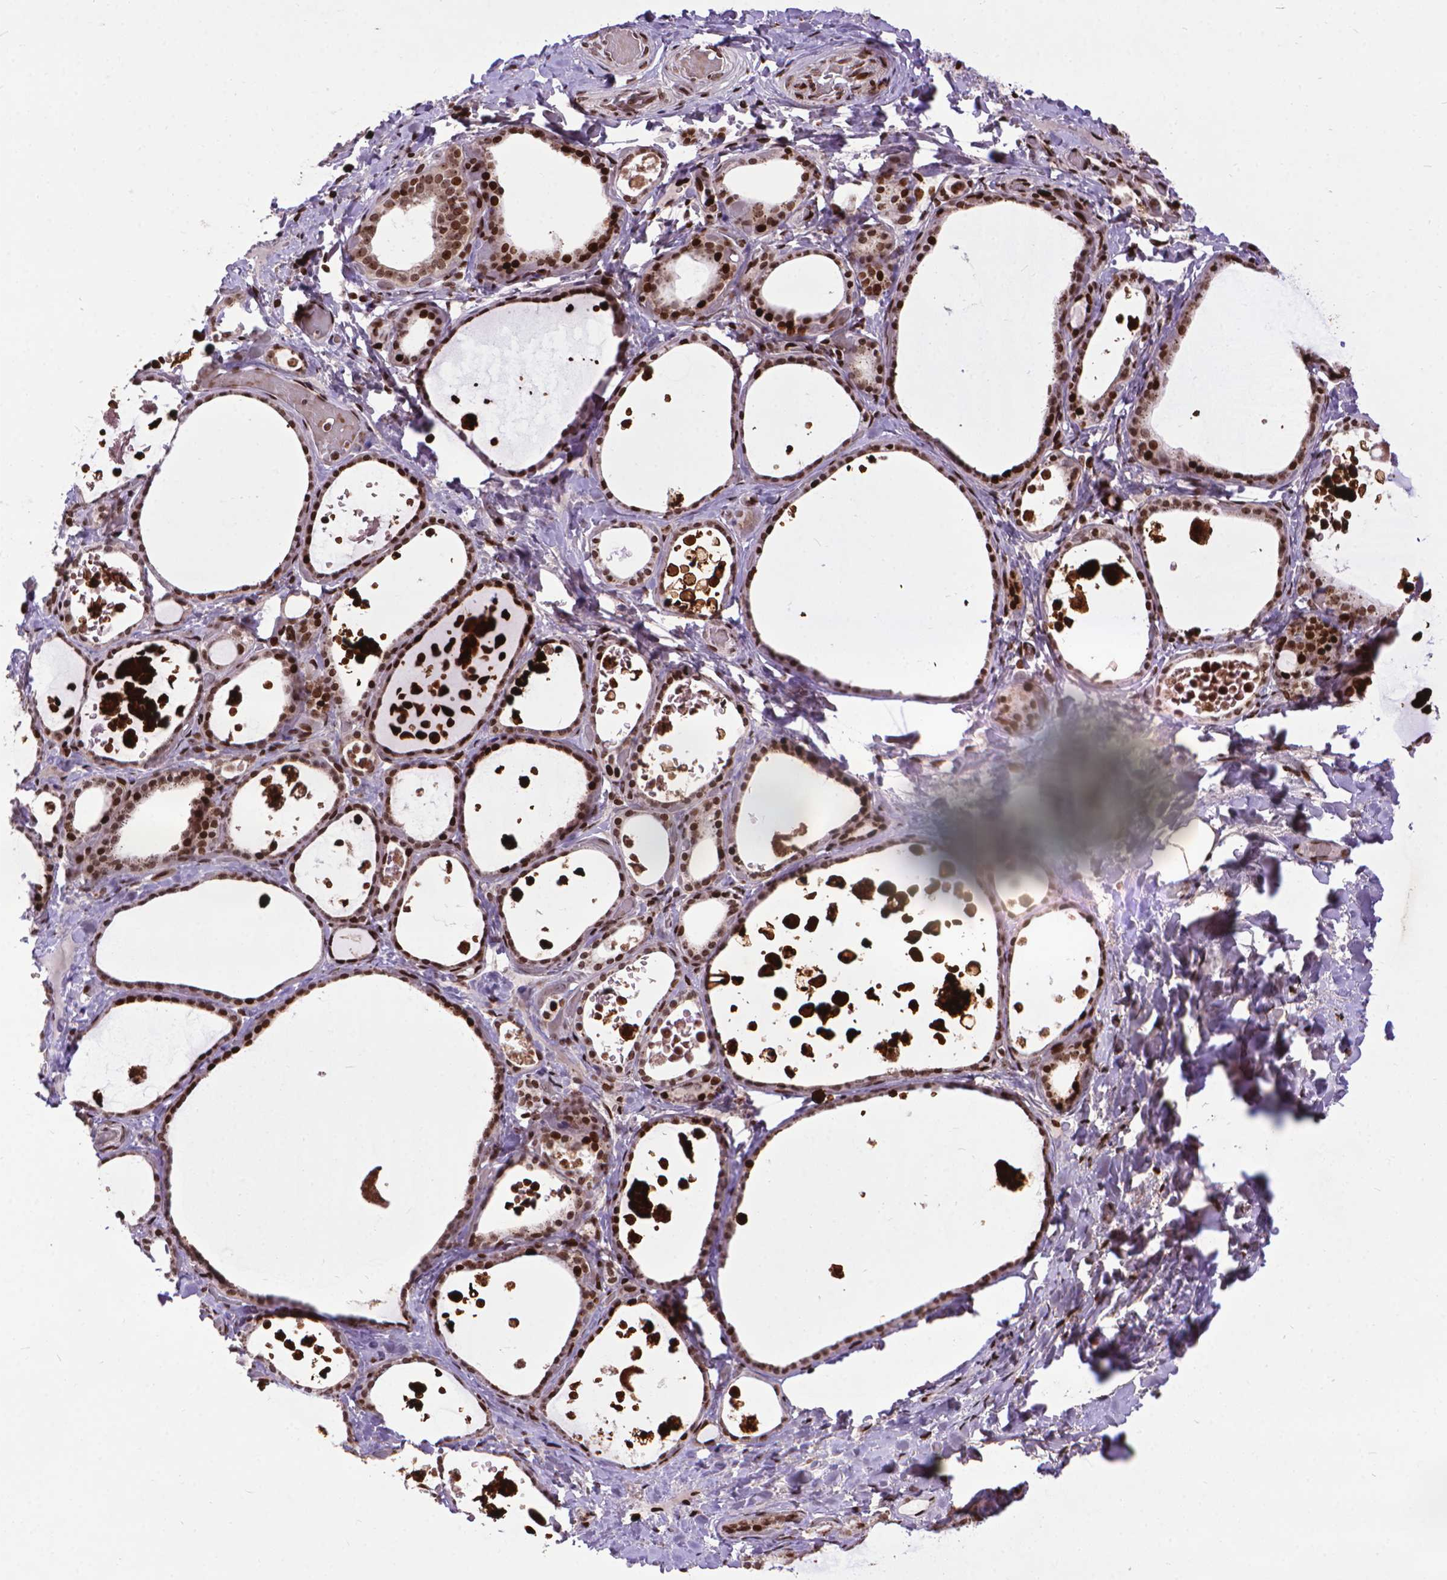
{"staining": {"intensity": "strong", "quantity": ">75%", "location": "nuclear"}, "tissue": "thyroid gland", "cell_type": "Glandular cells", "image_type": "normal", "snomed": [{"axis": "morphology", "description": "Normal tissue, NOS"}, {"axis": "topography", "description": "Thyroid gland"}], "caption": "DAB immunohistochemical staining of benign thyroid gland displays strong nuclear protein staining in approximately >75% of glandular cells. Using DAB (brown) and hematoxylin (blue) stains, captured at high magnification using brightfield microscopy.", "gene": "AMER1", "patient": {"sex": "female", "age": 56}}